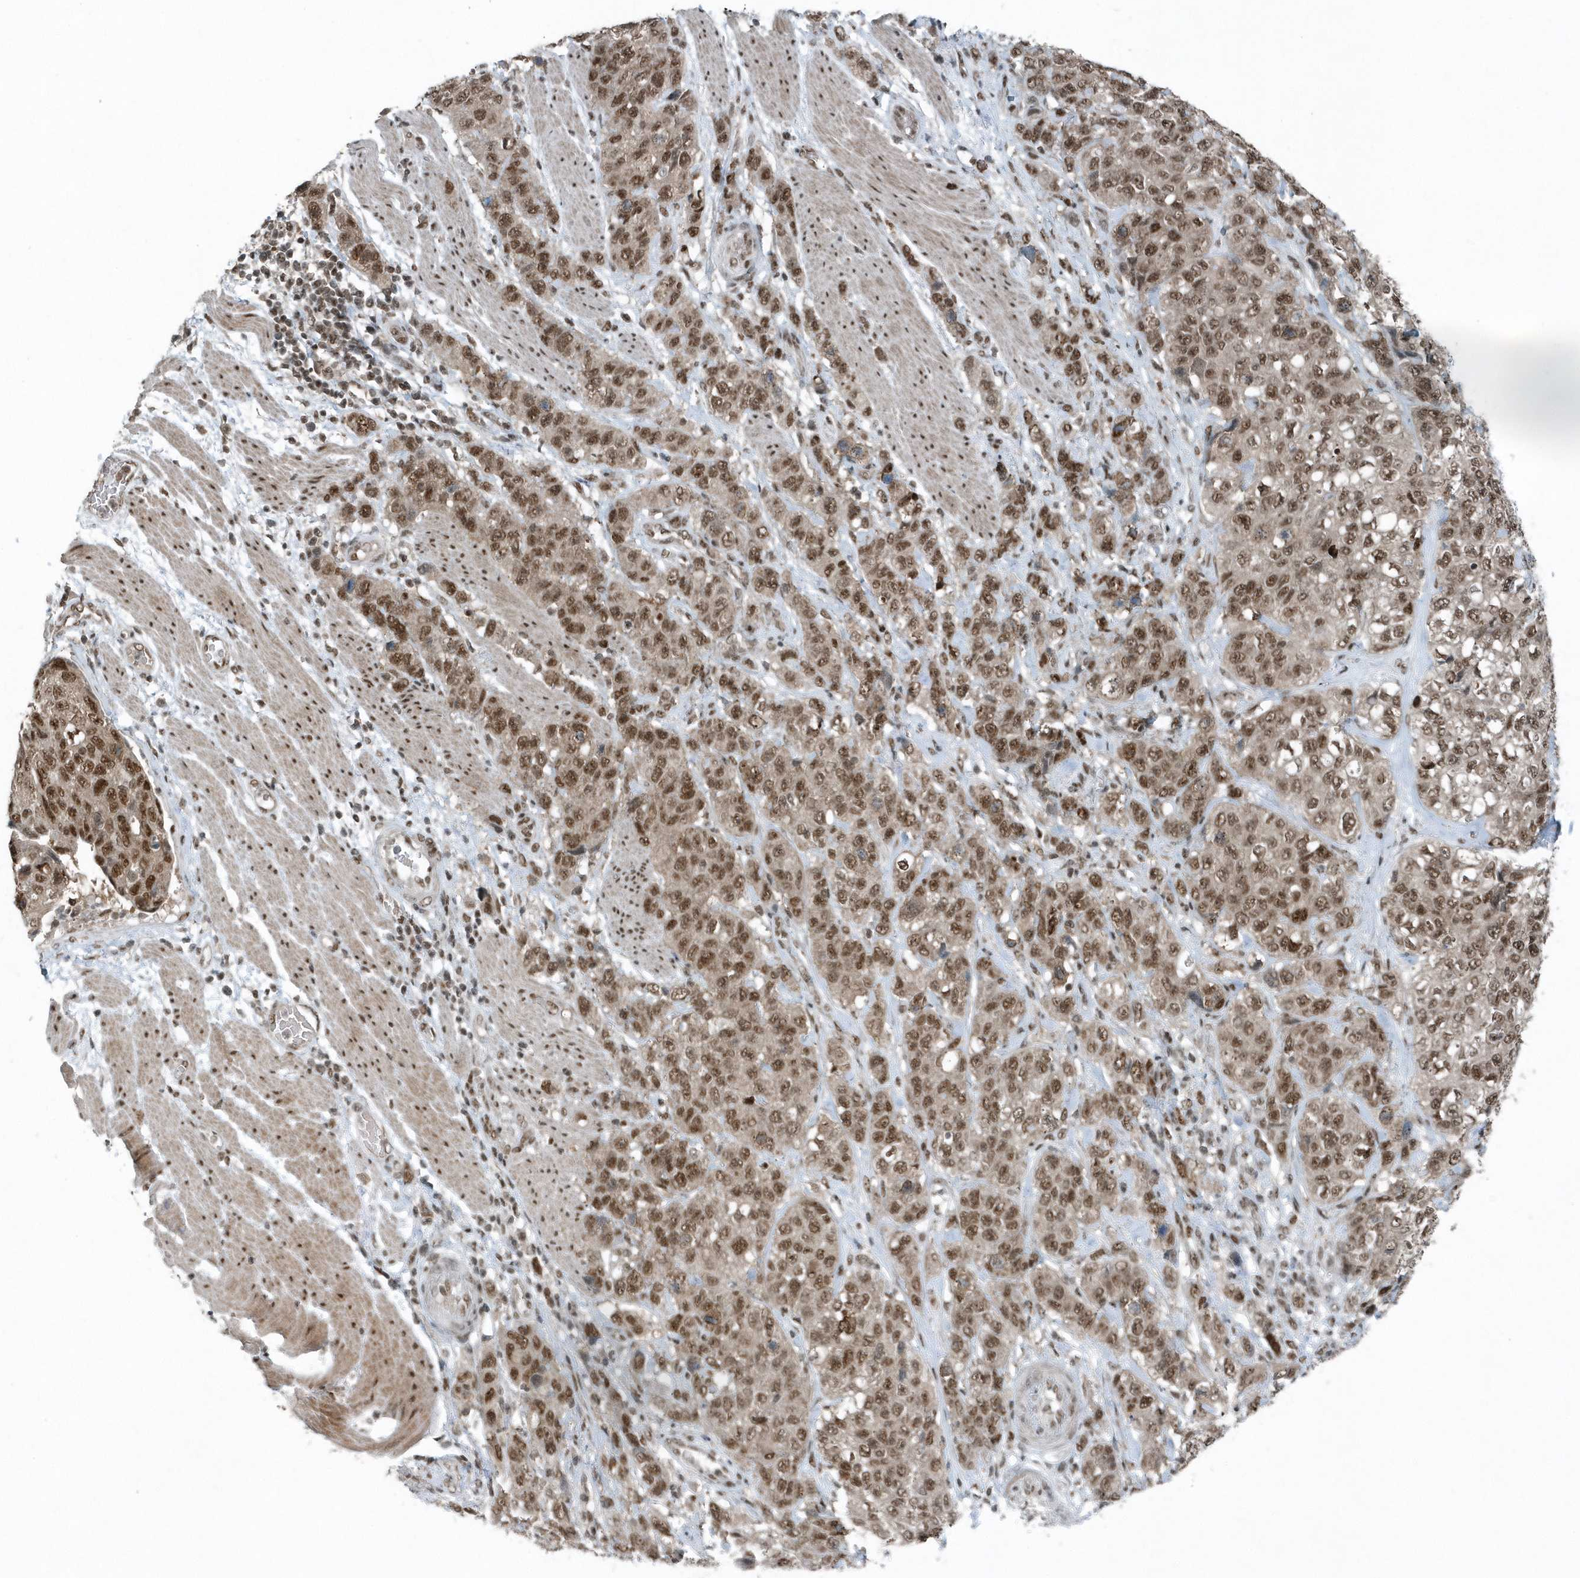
{"staining": {"intensity": "moderate", "quantity": ">75%", "location": "nuclear"}, "tissue": "stomach cancer", "cell_type": "Tumor cells", "image_type": "cancer", "snomed": [{"axis": "morphology", "description": "Adenocarcinoma, NOS"}, {"axis": "topography", "description": "Stomach"}], "caption": "A medium amount of moderate nuclear positivity is seen in about >75% of tumor cells in stomach cancer (adenocarcinoma) tissue.", "gene": "YTHDC1", "patient": {"sex": "male", "age": 48}}